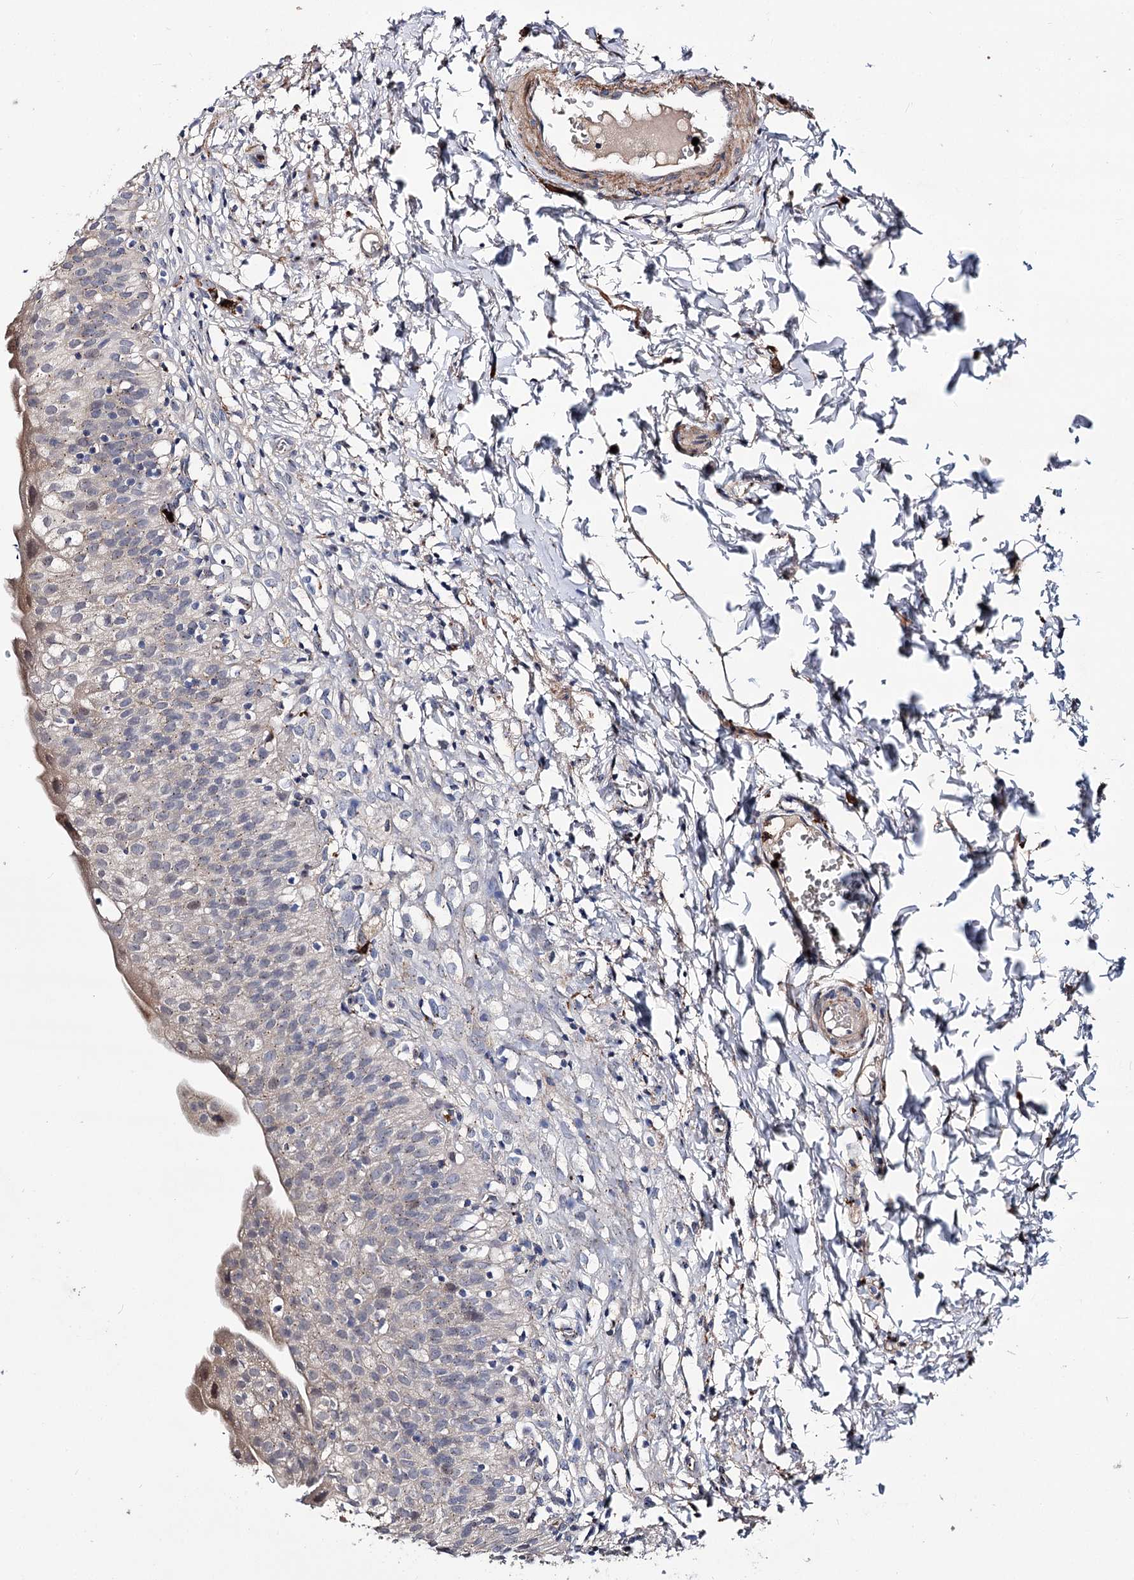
{"staining": {"intensity": "moderate", "quantity": "25%-75%", "location": "cytoplasmic/membranous"}, "tissue": "urinary bladder", "cell_type": "Urothelial cells", "image_type": "normal", "snomed": [{"axis": "morphology", "description": "Normal tissue, NOS"}, {"axis": "topography", "description": "Urinary bladder"}], "caption": "A high-resolution histopathology image shows immunohistochemistry (IHC) staining of unremarkable urinary bladder, which demonstrates moderate cytoplasmic/membranous expression in approximately 25%-75% of urothelial cells. (Brightfield microscopy of DAB IHC at high magnification).", "gene": "MINDY3", "patient": {"sex": "male", "age": 55}}